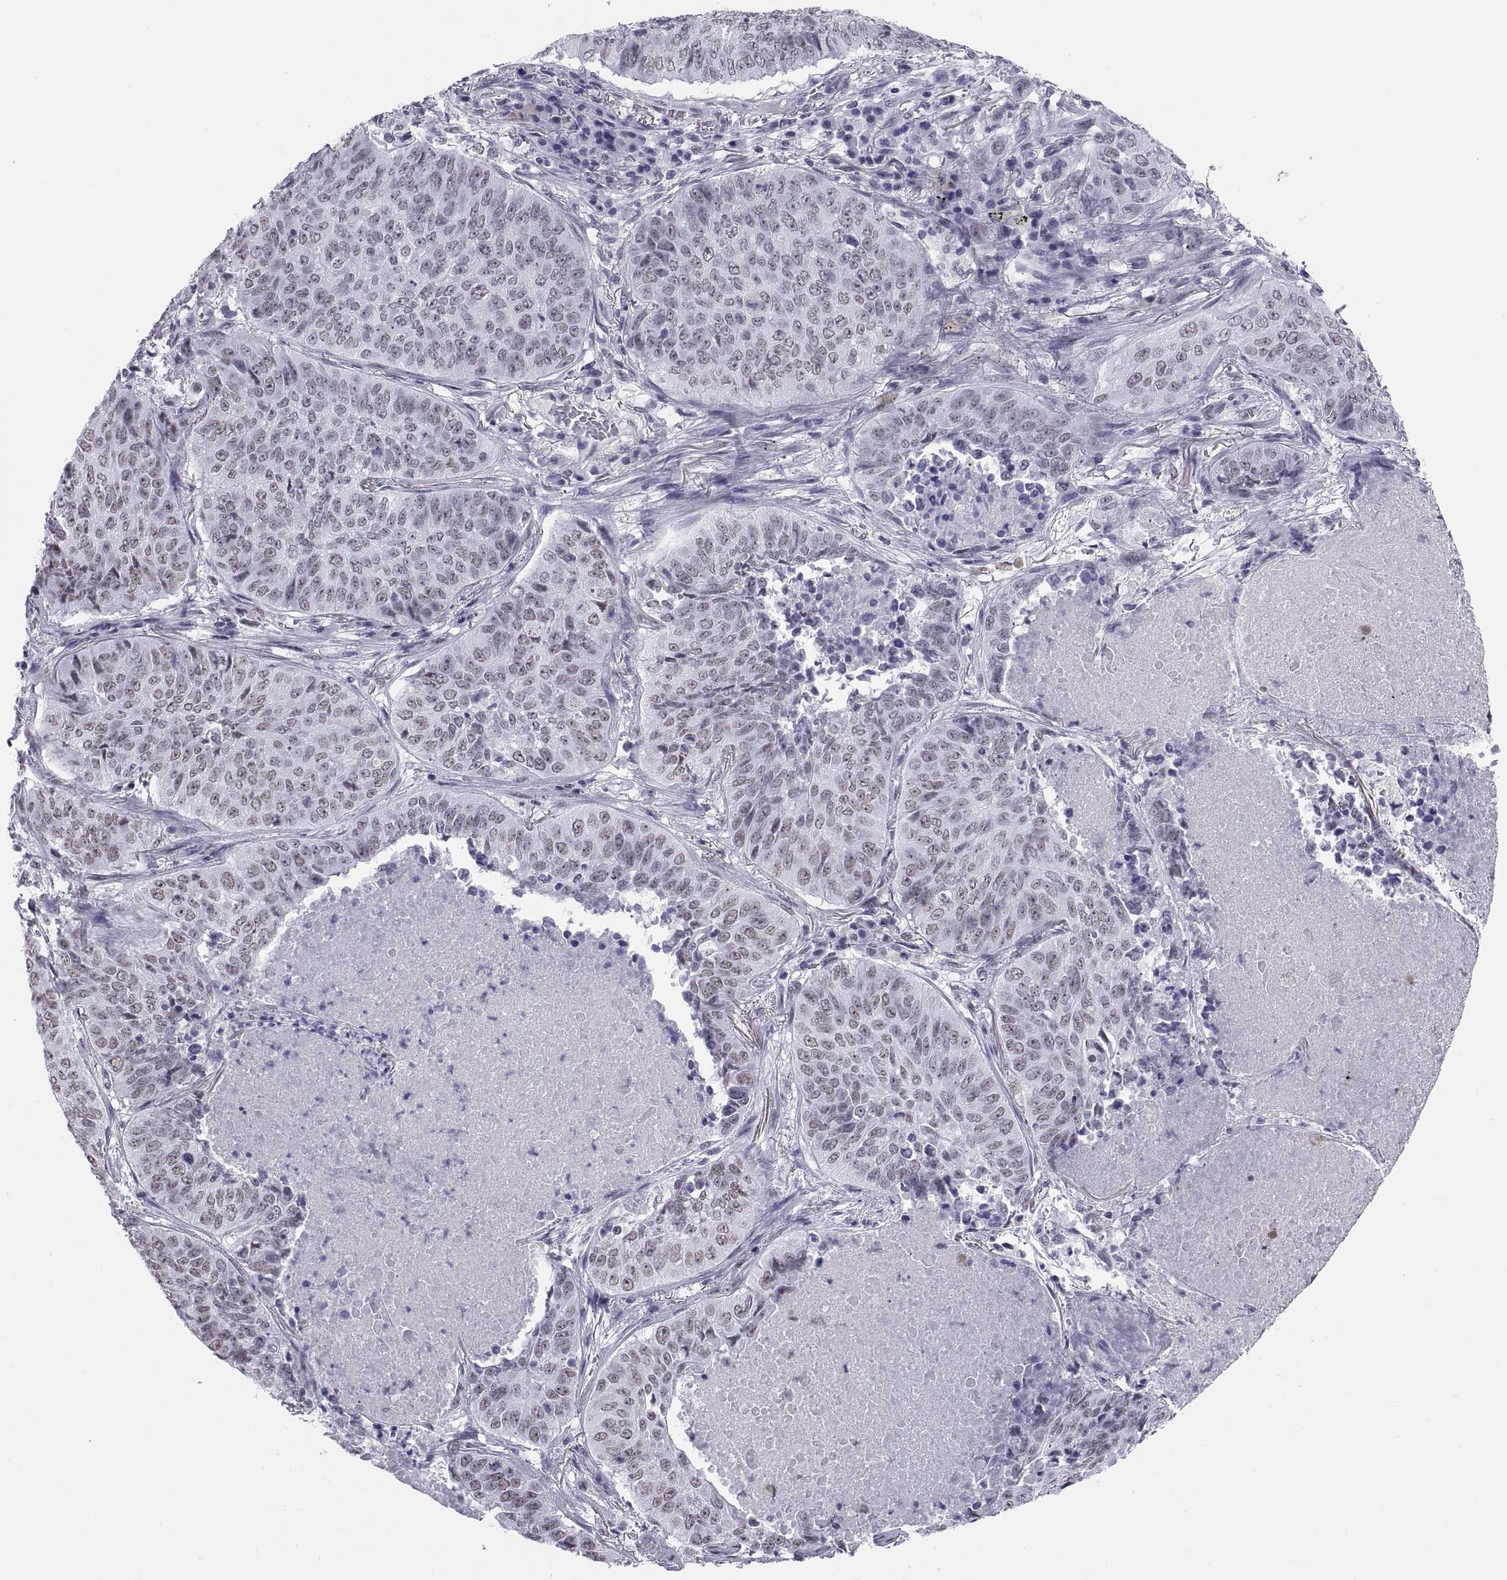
{"staining": {"intensity": "weak", "quantity": ">75%", "location": "nuclear"}, "tissue": "lung cancer", "cell_type": "Tumor cells", "image_type": "cancer", "snomed": [{"axis": "morphology", "description": "Normal tissue, NOS"}, {"axis": "morphology", "description": "Squamous cell carcinoma, NOS"}, {"axis": "topography", "description": "Bronchus"}, {"axis": "topography", "description": "Lung"}], "caption": "Immunohistochemistry (DAB) staining of human lung cancer (squamous cell carcinoma) exhibits weak nuclear protein staining in approximately >75% of tumor cells. The protein is stained brown, and the nuclei are stained in blue (DAB (3,3'-diaminobenzidine) IHC with brightfield microscopy, high magnification).", "gene": "NEUROD6", "patient": {"sex": "male", "age": 64}}